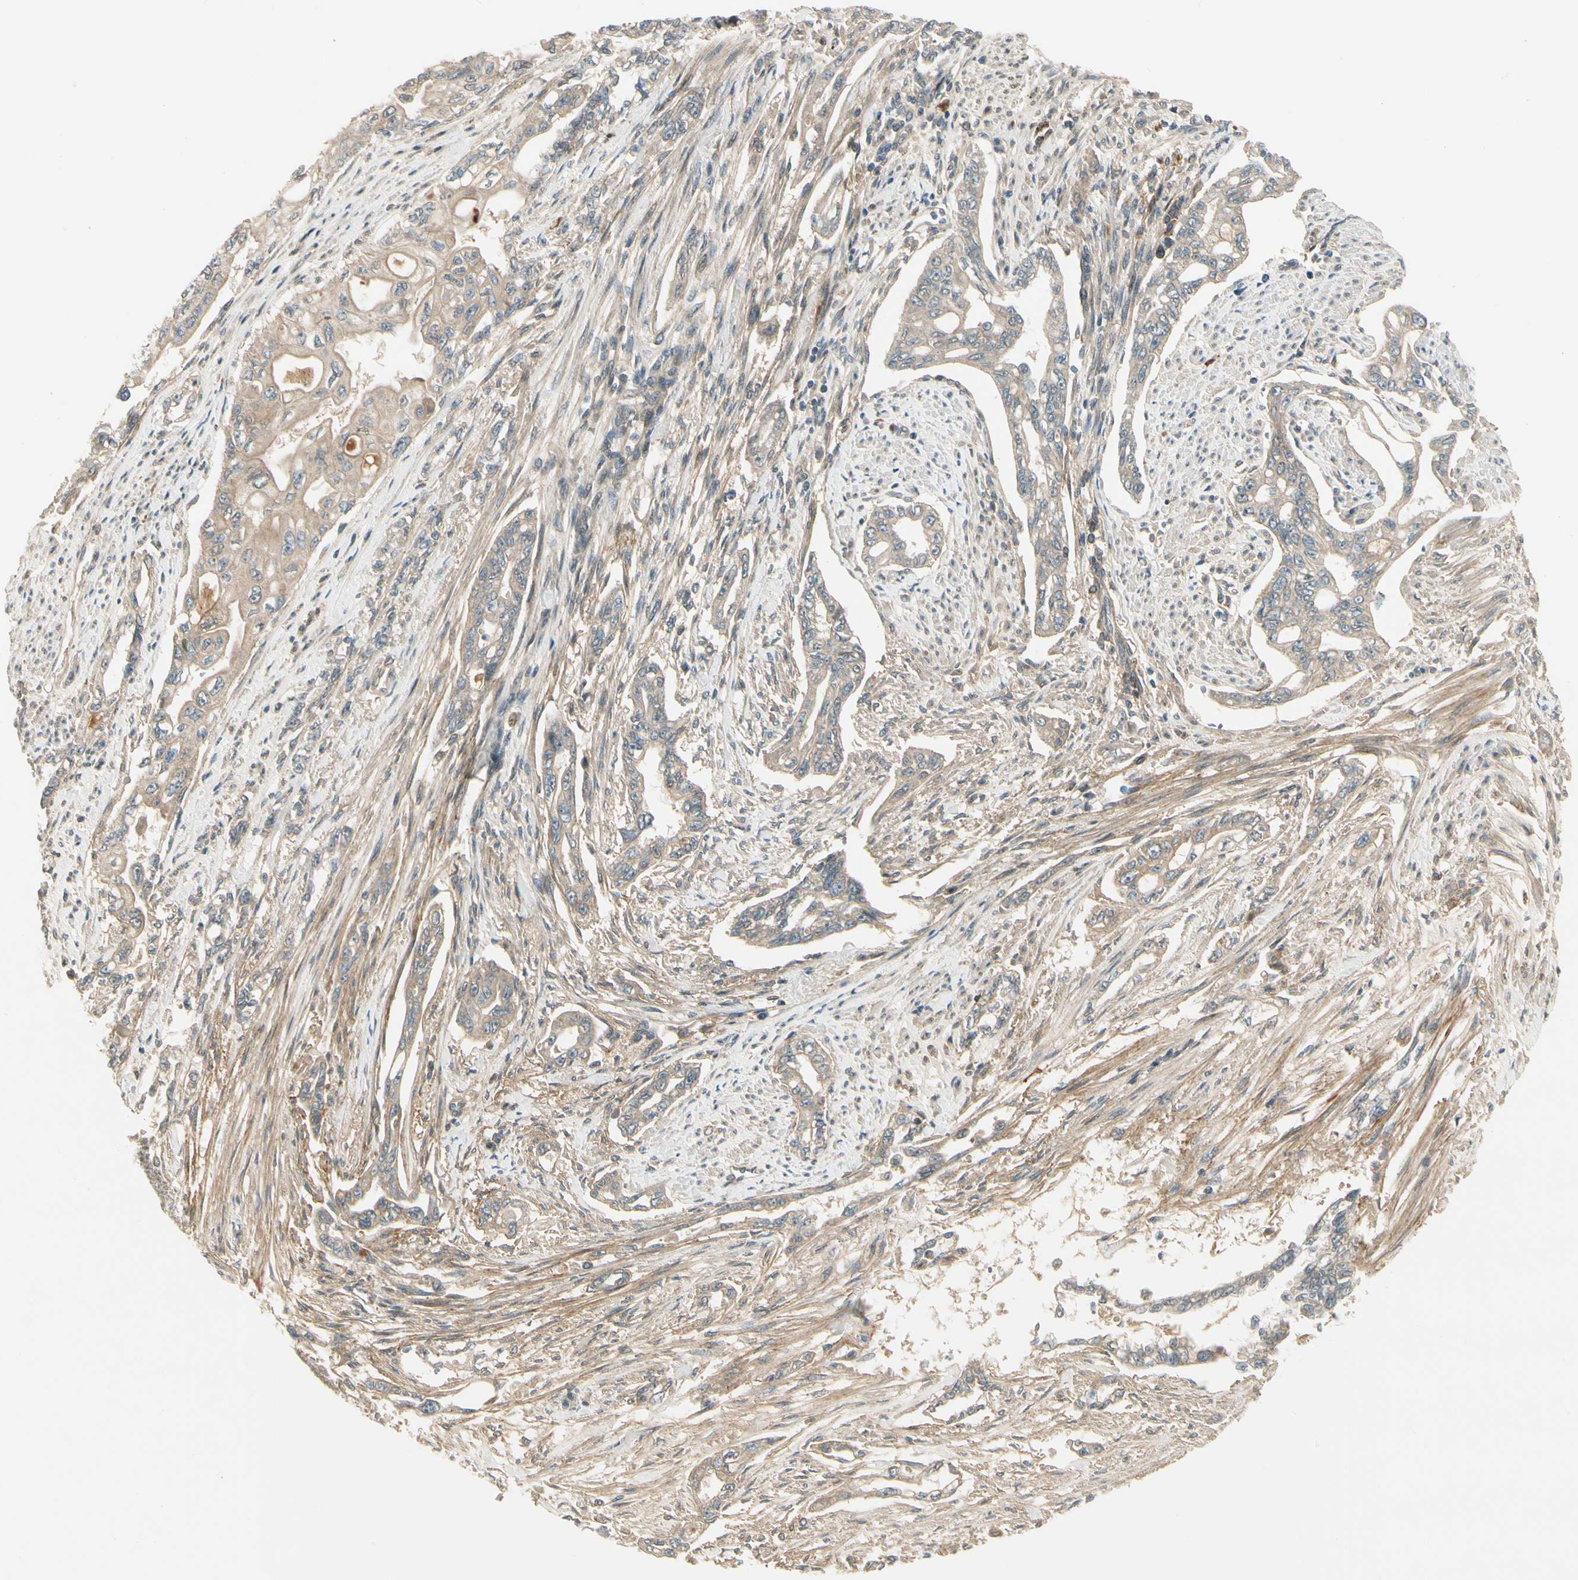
{"staining": {"intensity": "weak", "quantity": ">75%", "location": "cytoplasmic/membranous"}, "tissue": "pancreatic cancer", "cell_type": "Tumor cells", "image_type": "cancer", "snomed": [{"axis": "morphology", "description": "Normal tissue, NOS"}, {"axis": "topography", "description": "Pancreas"}], "caption": "High-power microscopy captured an immunohistochemistry (IHC) histopathology image of pancreatic cancer, revealing weak cytoplasmic/membranous staining in about >75% of tumor cells.", "gene": "EPHB3", "patient": {"sex": "male", "age": 42}}